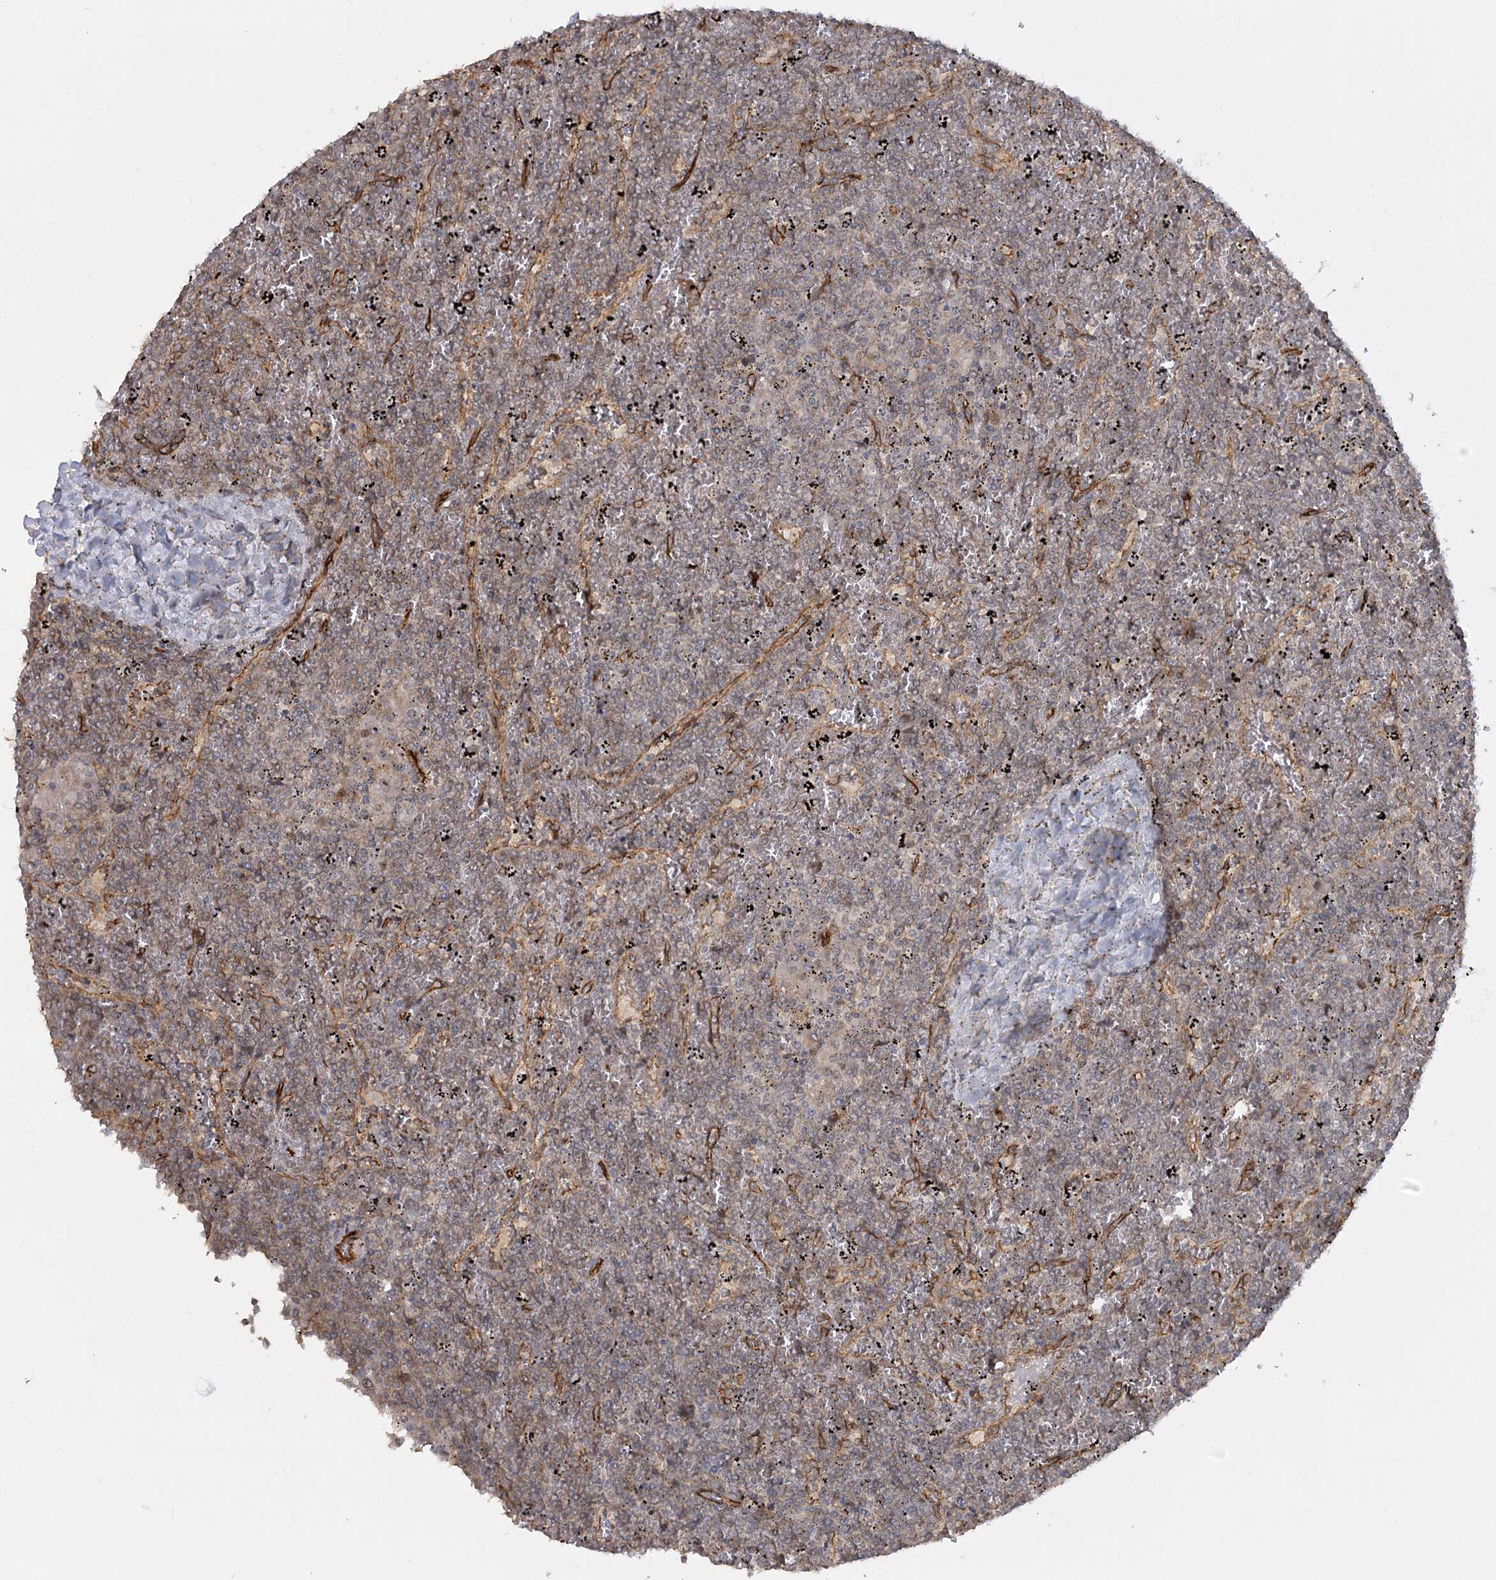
{"staining": {"intensity": "negative", "quantity": "none", "location": "none"}, "tissue": "lymphoma", "cell_type": "Tumor cells", "image_type": "cancer", "snomed": [{"axis": "morphology", "description": "Malignant lymphoma, non-Hodgkin's type, Low grade"}, {"axis": "topography", "description": "Spleen"}], "caption": "Tumor cells are negative for protein expression in human malignant lymphoma, non-Hodgkin's type (low-grade).", "gene": "RPP14", "patient": {"sex": "female", "age": 19}}